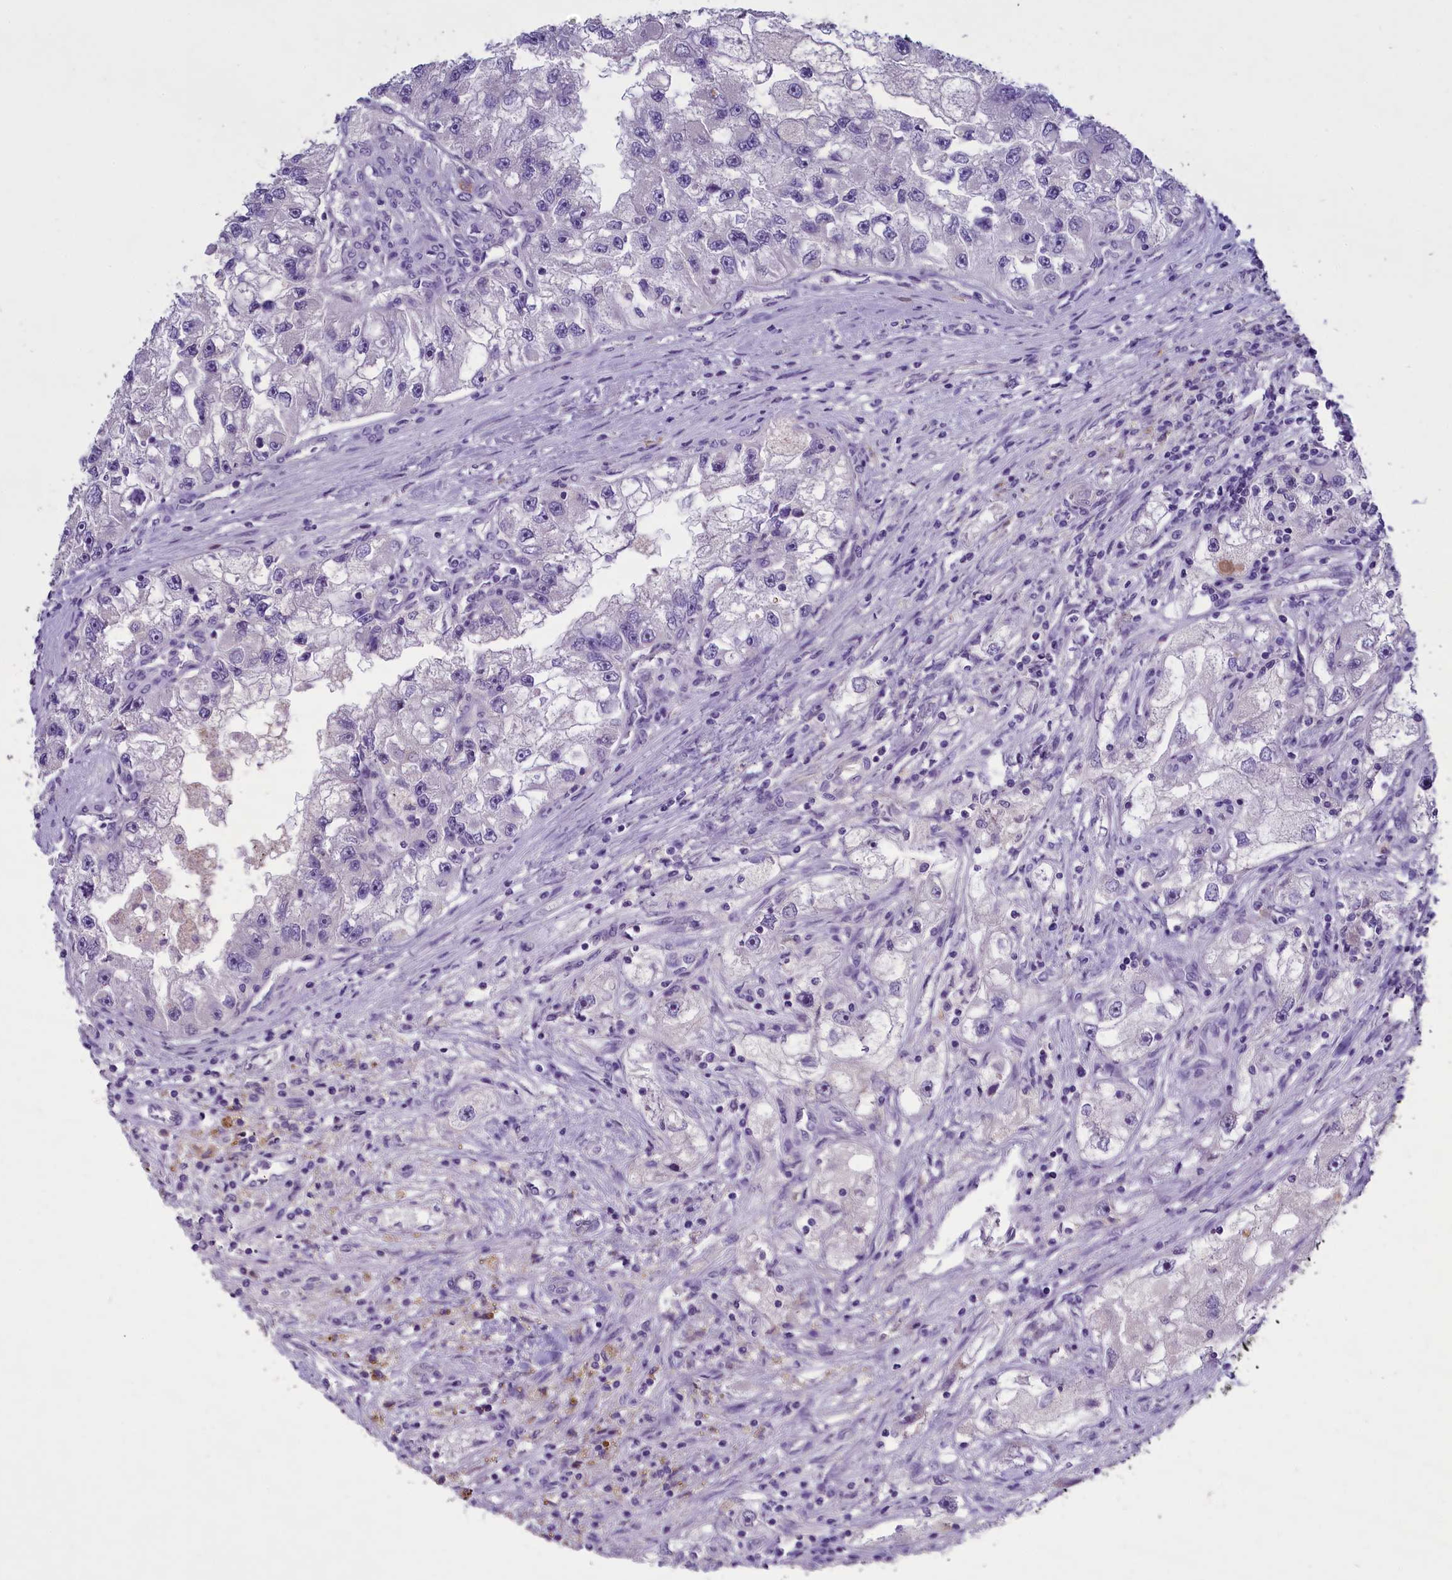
{"staining": {"intensity": "negative", "quantity": "none", "location": "none"}, "tissue": "renal cancer", "cell_type": "Tumor cells", "image_type": "cancer", "snomed": [{"axis": "morphology", "description": "Adenocarcinoma, NOS"}, {"axis": "topography", "description": "Kidney"}], "caption": "Immunohistochemistry (IHC) image of renal cancer (adenocarcinoma) stained for a protein (brown), which exhibits no staining in tumor cells.", "gene": "ENPP6", "patient": {"sex": "male", "age": 63}}